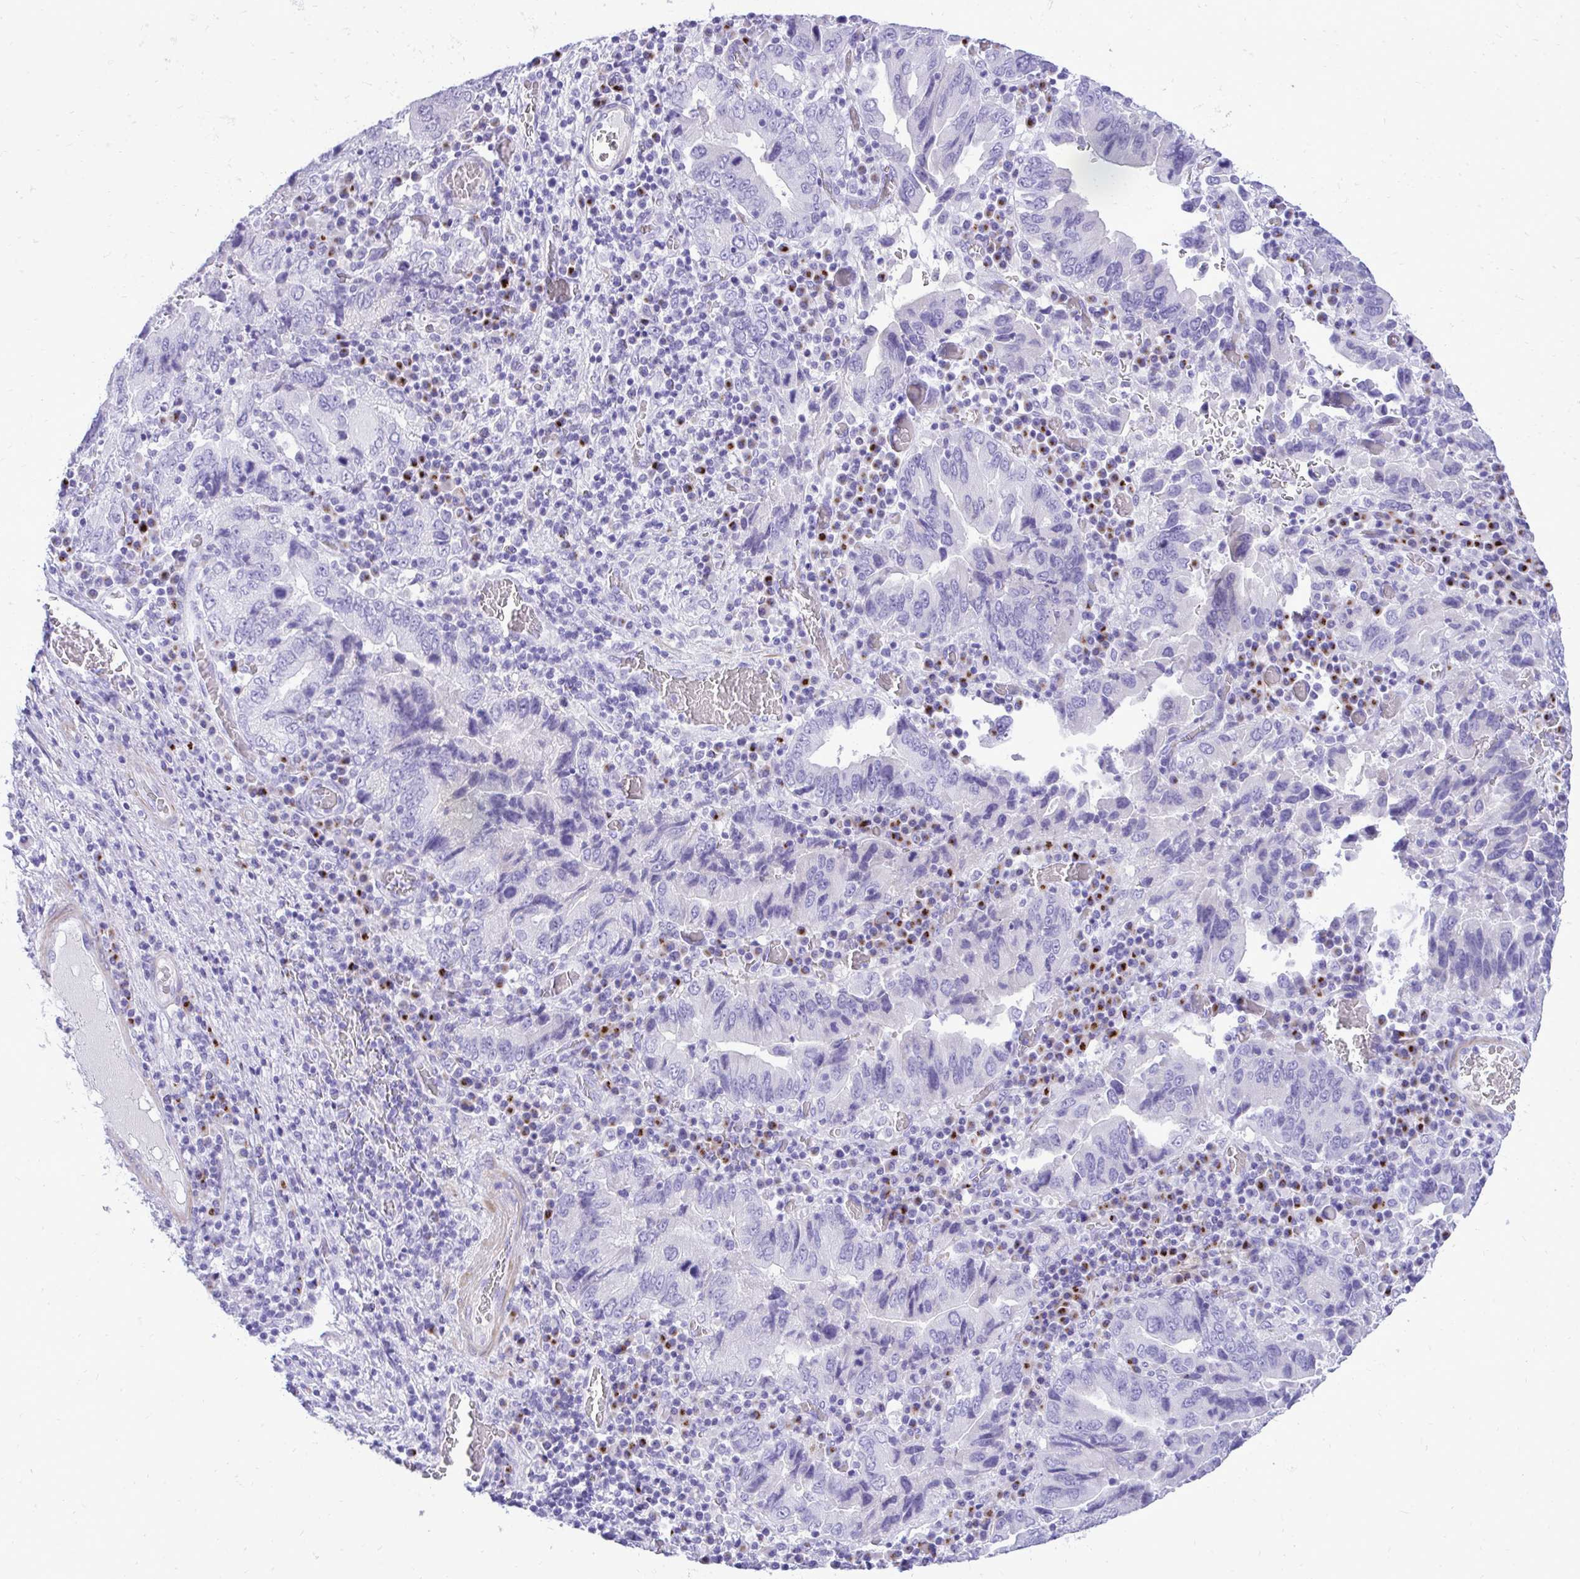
{"staining": {"intensity": "negative", "quantity": "none", "location": "none"}, "tissue": "stomach cancer", "cell_type": "Tumor cells", "image_type": "cancer", "snomed": [{"axis": "morphology", "description": "Adenocarcinoma, NOS"}, {"axis": "topography", "description": "Stomach, upper"}], "caption": "This is a histopathology image of immunohistochemistry (IHC) staining of stomach adenocarcinoma, which shows no expression in tumor cells.", "gene": "ANKDD1B", "patient": {"sex": "male", "age": 74}}